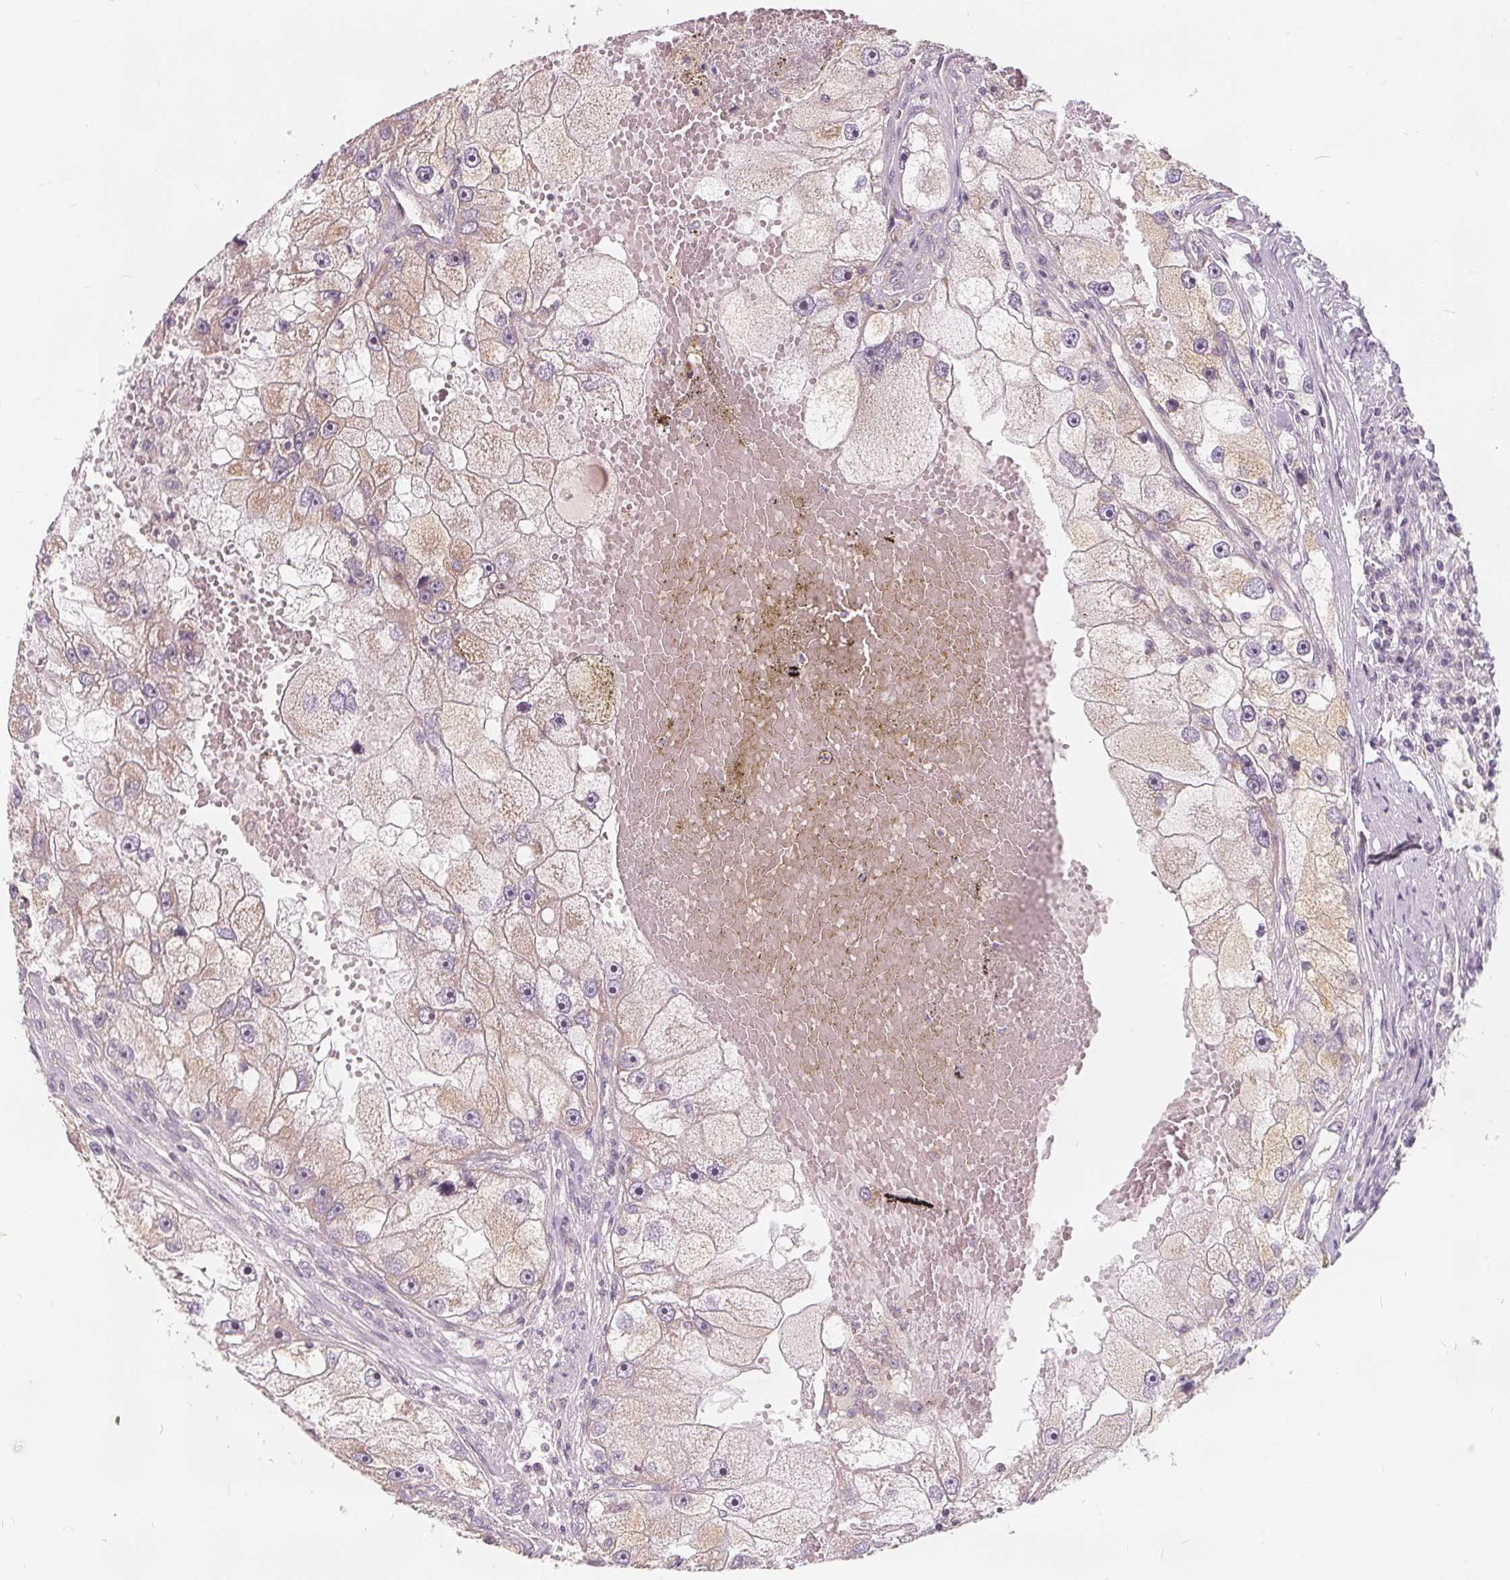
{"staining": {"intensity": "weak", "quantity": "<25%", "location": "cytoplasmic/membranous"}, "tissue": "renal cancer", "cell_type": "Tumor cells", "image_type": "cancer", "snomed": [{"axis": "morphology", "description": "Adenocarcinoma, NOS"}, {"axis": "topography", "description": "Kidney"}], "caption": "Protein analysis of adenocarcinoma (renal) shows no significant positivity in tumor cells.", "gene": "DRC3", "patient": {"sex": "male", "age": 63}}